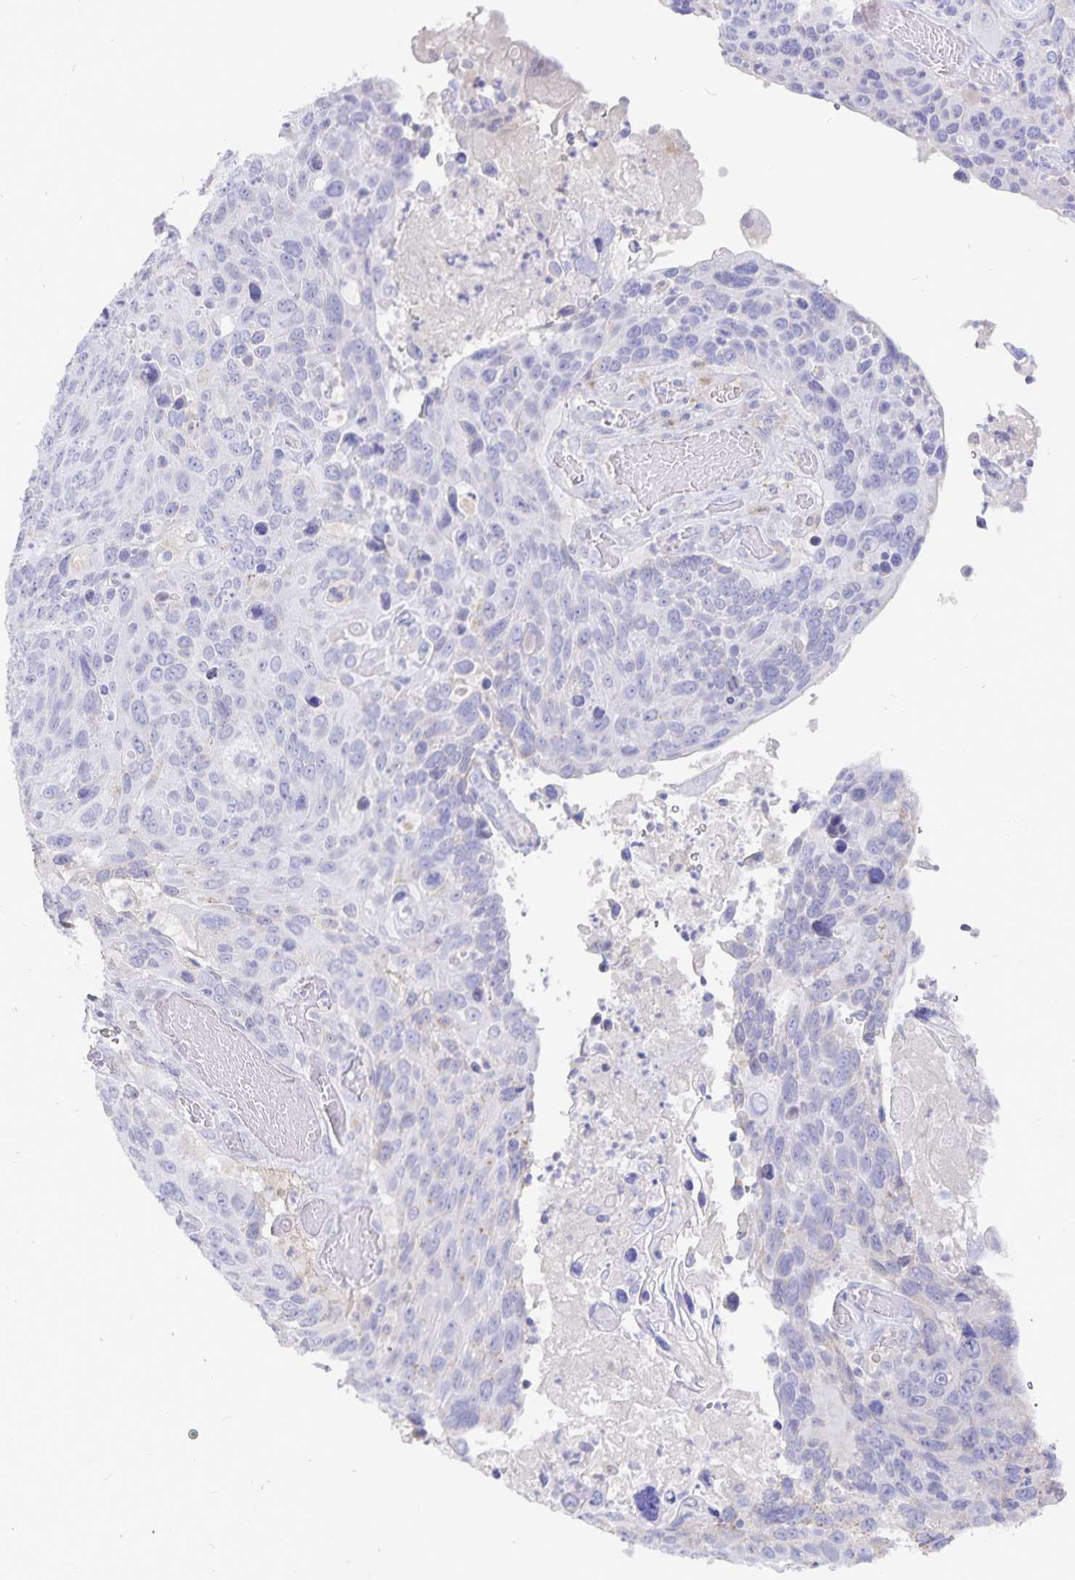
{"staining": {"intensity": "negative", "quantity": "none", "location": "none"}, "tissue": "lung cancer", "cell_type": "Tumor cells", "image_type": "cancer", "snomed": [{"axis": "morphology", "description": "Squamous cell carcinoma, NOS"}, {"axis": "topography", "description": "Lung"}], "caption": "Protein analysis of lung cancer exhibits no significant expression in tumor cells. Brightfield microscopy of immunohistochemistry (IHC) stained with DAB (brown) and hematoxylin (blue), captured at high magnification.", "gene": "PKHD1", "patient": {"sex": "male", "age": 68}}